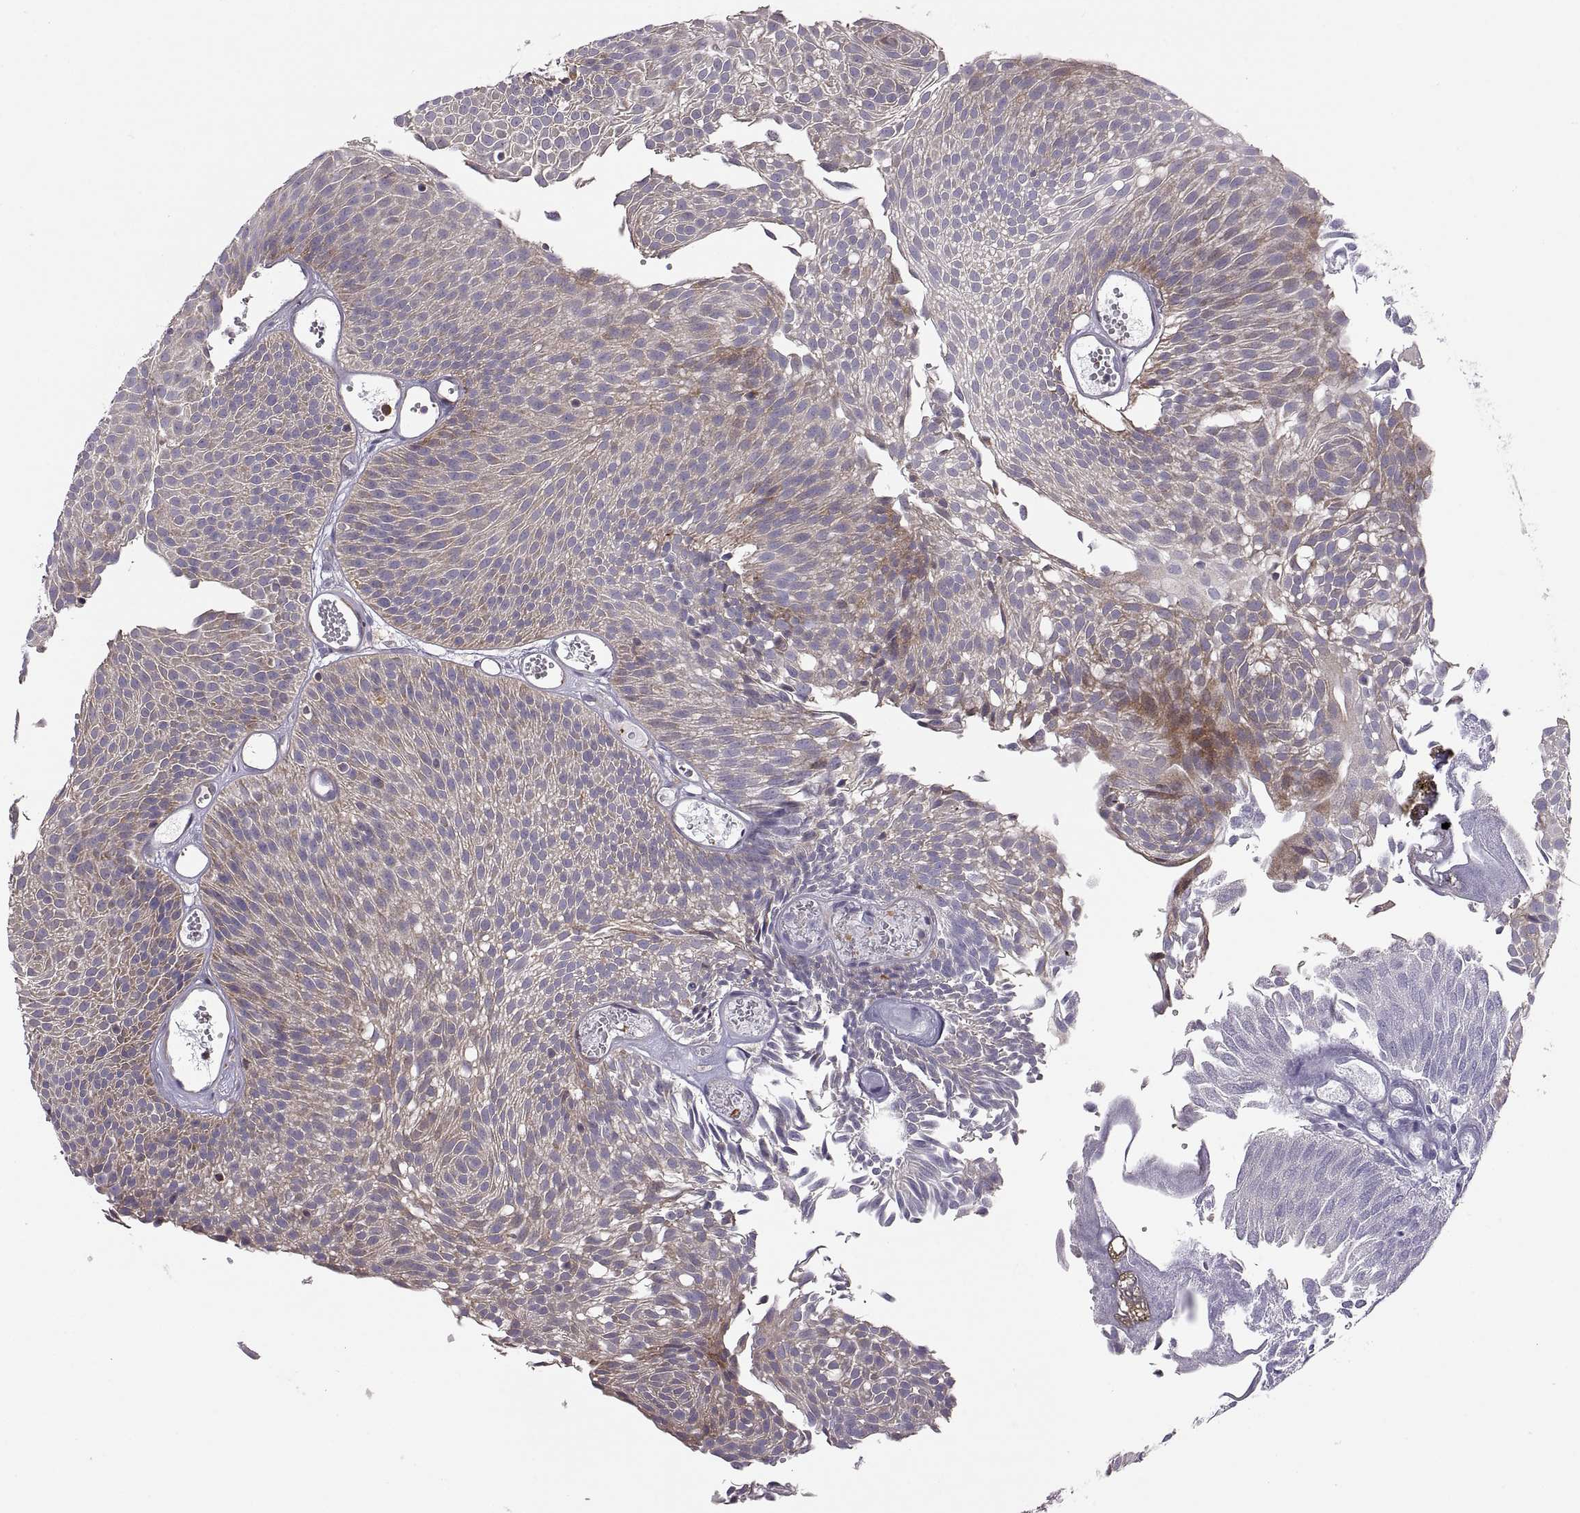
{"staining": {"intensity": "moderate", "quantity": "25%-75%", "location": "cytoplasmic/membranous"}, "tissue": "urothelial cancer", "cell_type": "Tumor cells", "image_type": "cancer", "snomed": [{"axis": "morphology", "description": "Urothelial carcinoma, Low grade"}, {"axis": "topography", "description": "Urinary bladder"}], "caption": "Immunohistochemical staining of human low-grade urothelial carcinoma displays moderate cytoplasmic/membranous protein staining in about 25%-75% of tumor cells.", "gene": "SPATA32", "patient": {"sex": "male", "age": 52}}